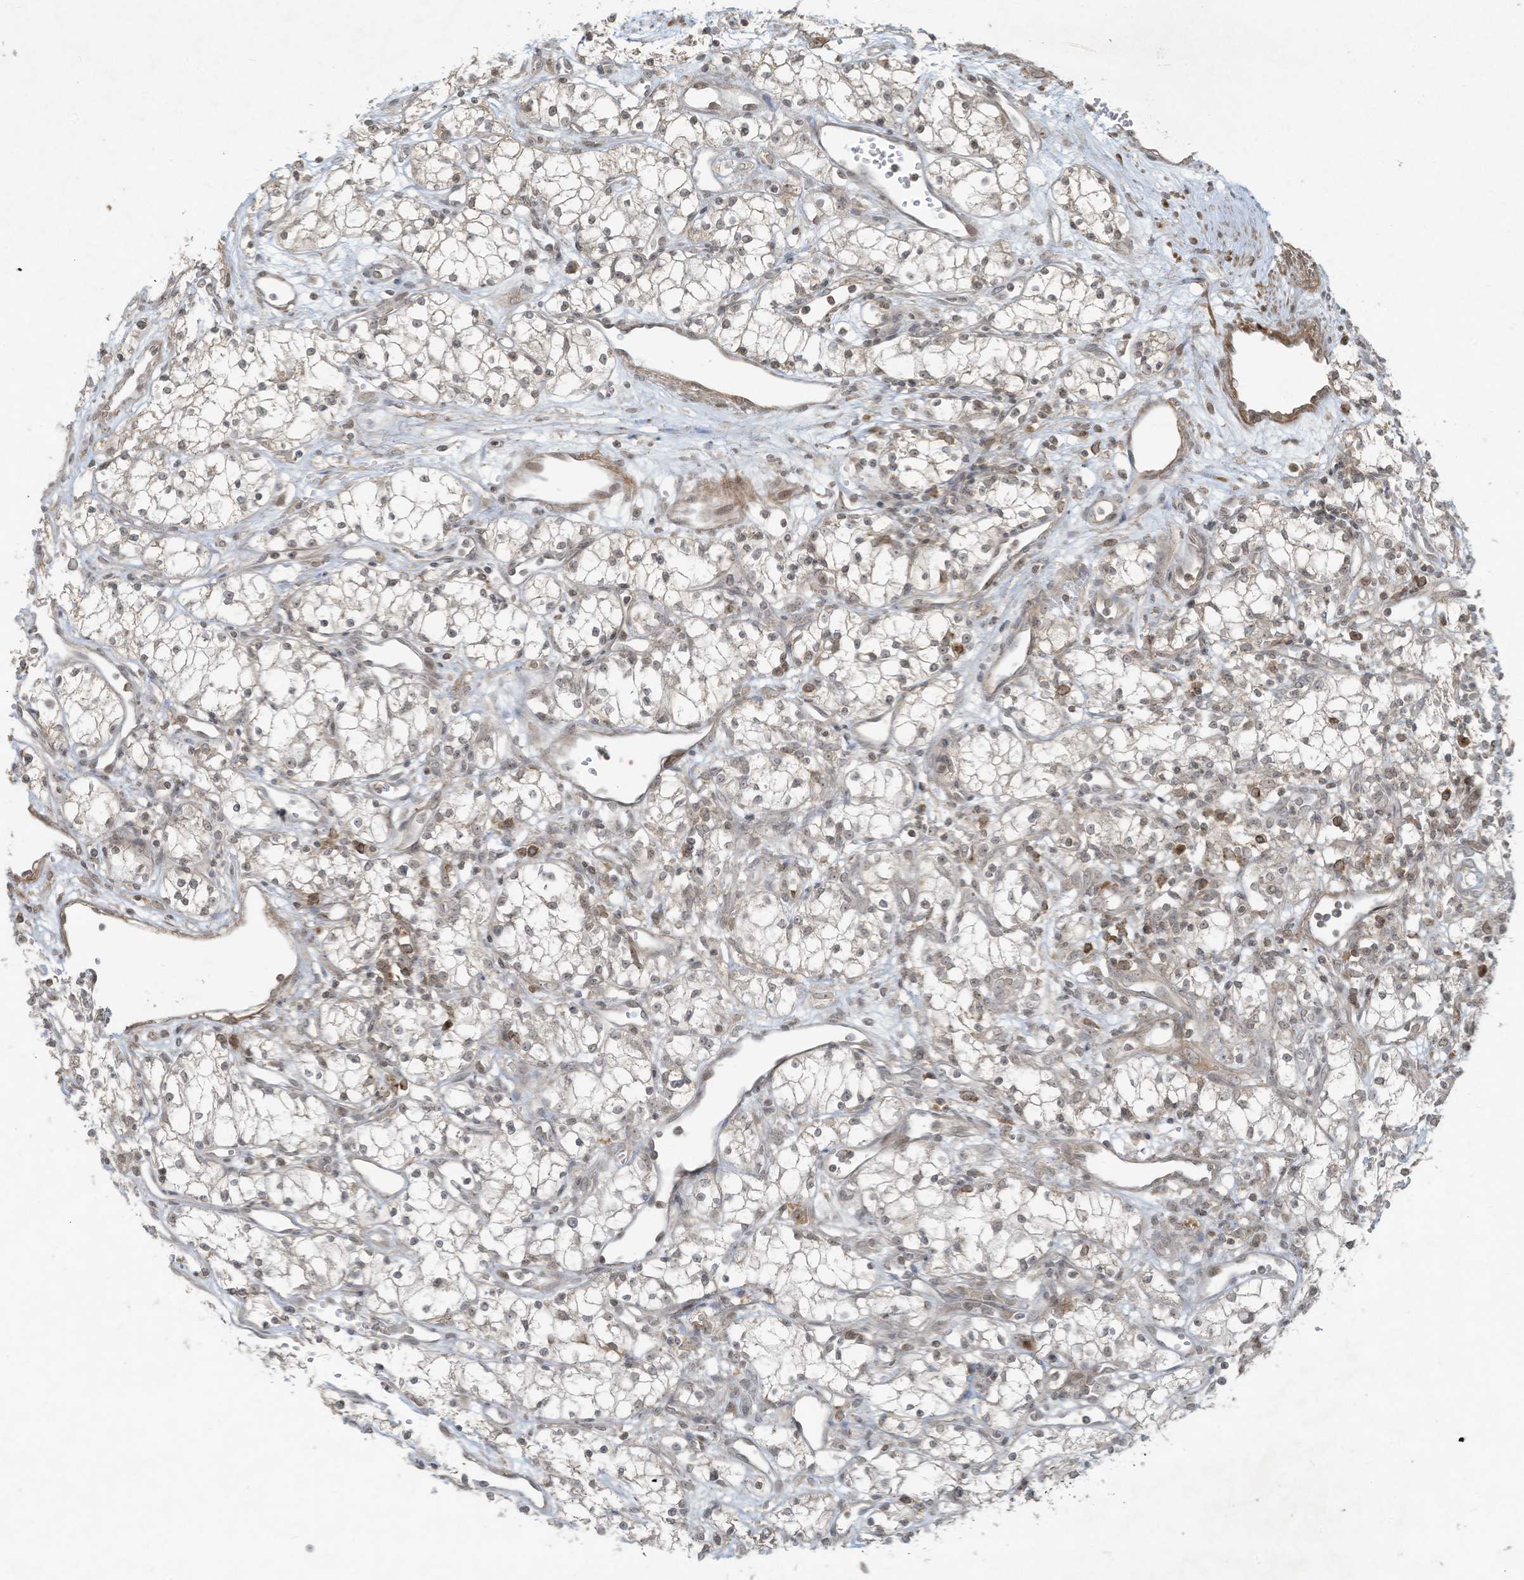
{"staining": {"intensity": "negative", "quantity": "none", "location": "none"}, "tissue": "renal cancer", "cell_type": "Tumor cells", "image_type": "cancer", "snomed": [{"axis": "morphology", "description": "Adenocarcinoma, NOS"}, {"axis": "topography", "description": "Kidney"}], "caption": "Renal cancer (adenocarcinoma) was stained to show a protein in brown. There is no significant positivity in tumor cells.", "gene": "ZNF263", "patient": {"sex": "male", "age": 59}}